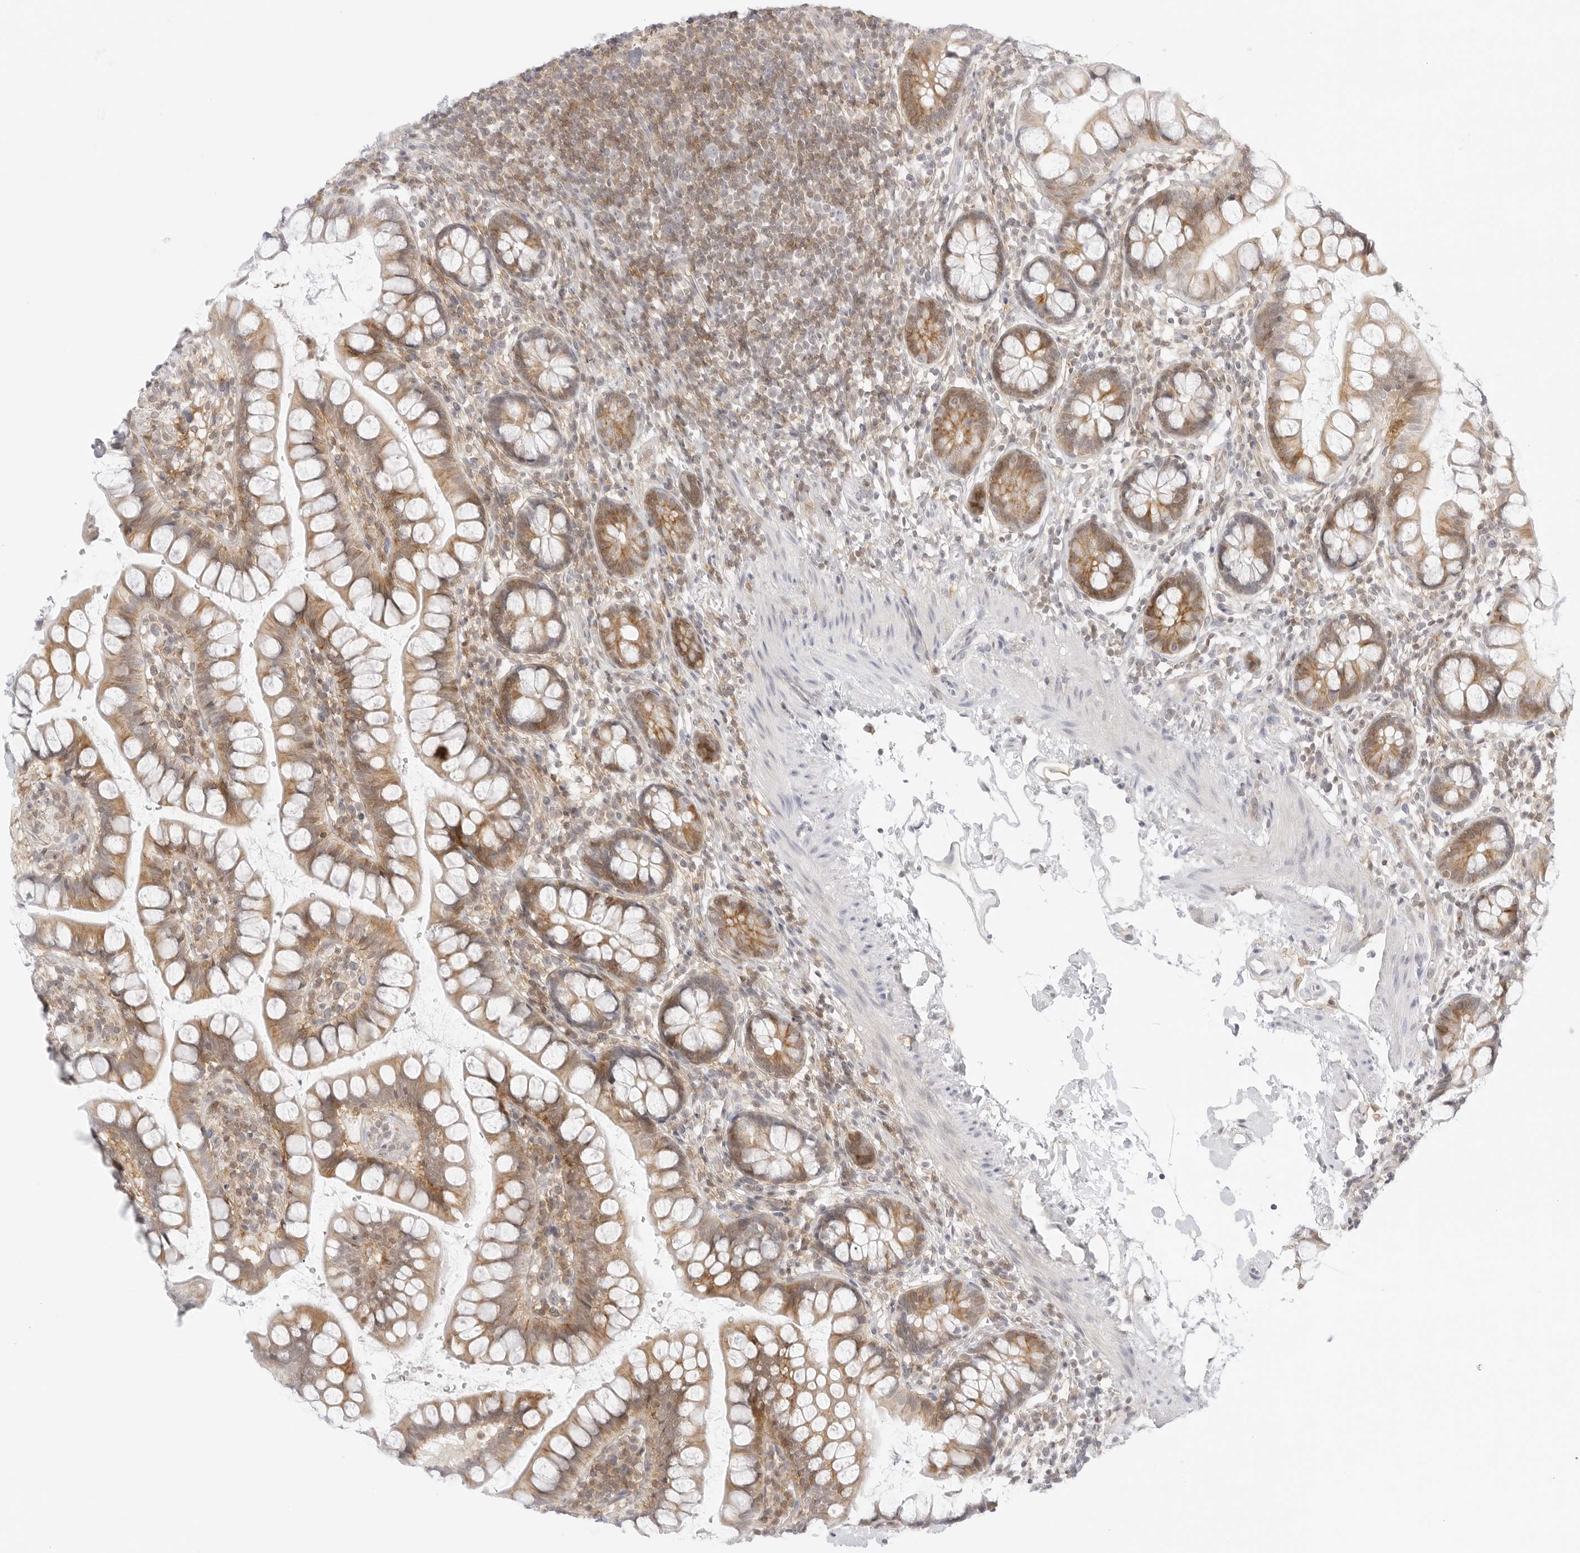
{"staining": {"intensity": "moderate", "quantity": ">75%", "location": "cytoplasmic/membranous"}, "tissue": "small intestine", "cell_type": "Glandular cells", "image_type": "normal", "snomed": [{"axis": "morphology", "description": "Normal tissue, NOS"}, {"axis": "topography", "description": "Small intestine"}], "caption": "Immunohistochemical staining of benign human small intestine shows moderate cytoplasmic/membranous protein expression in approximately >75% of glandular cells. (brown staining indicates protein expression, while blue staining denotes nuclei).", "gene": "TNFRSF14", "patient": {"sex": "female", "age": 84}}